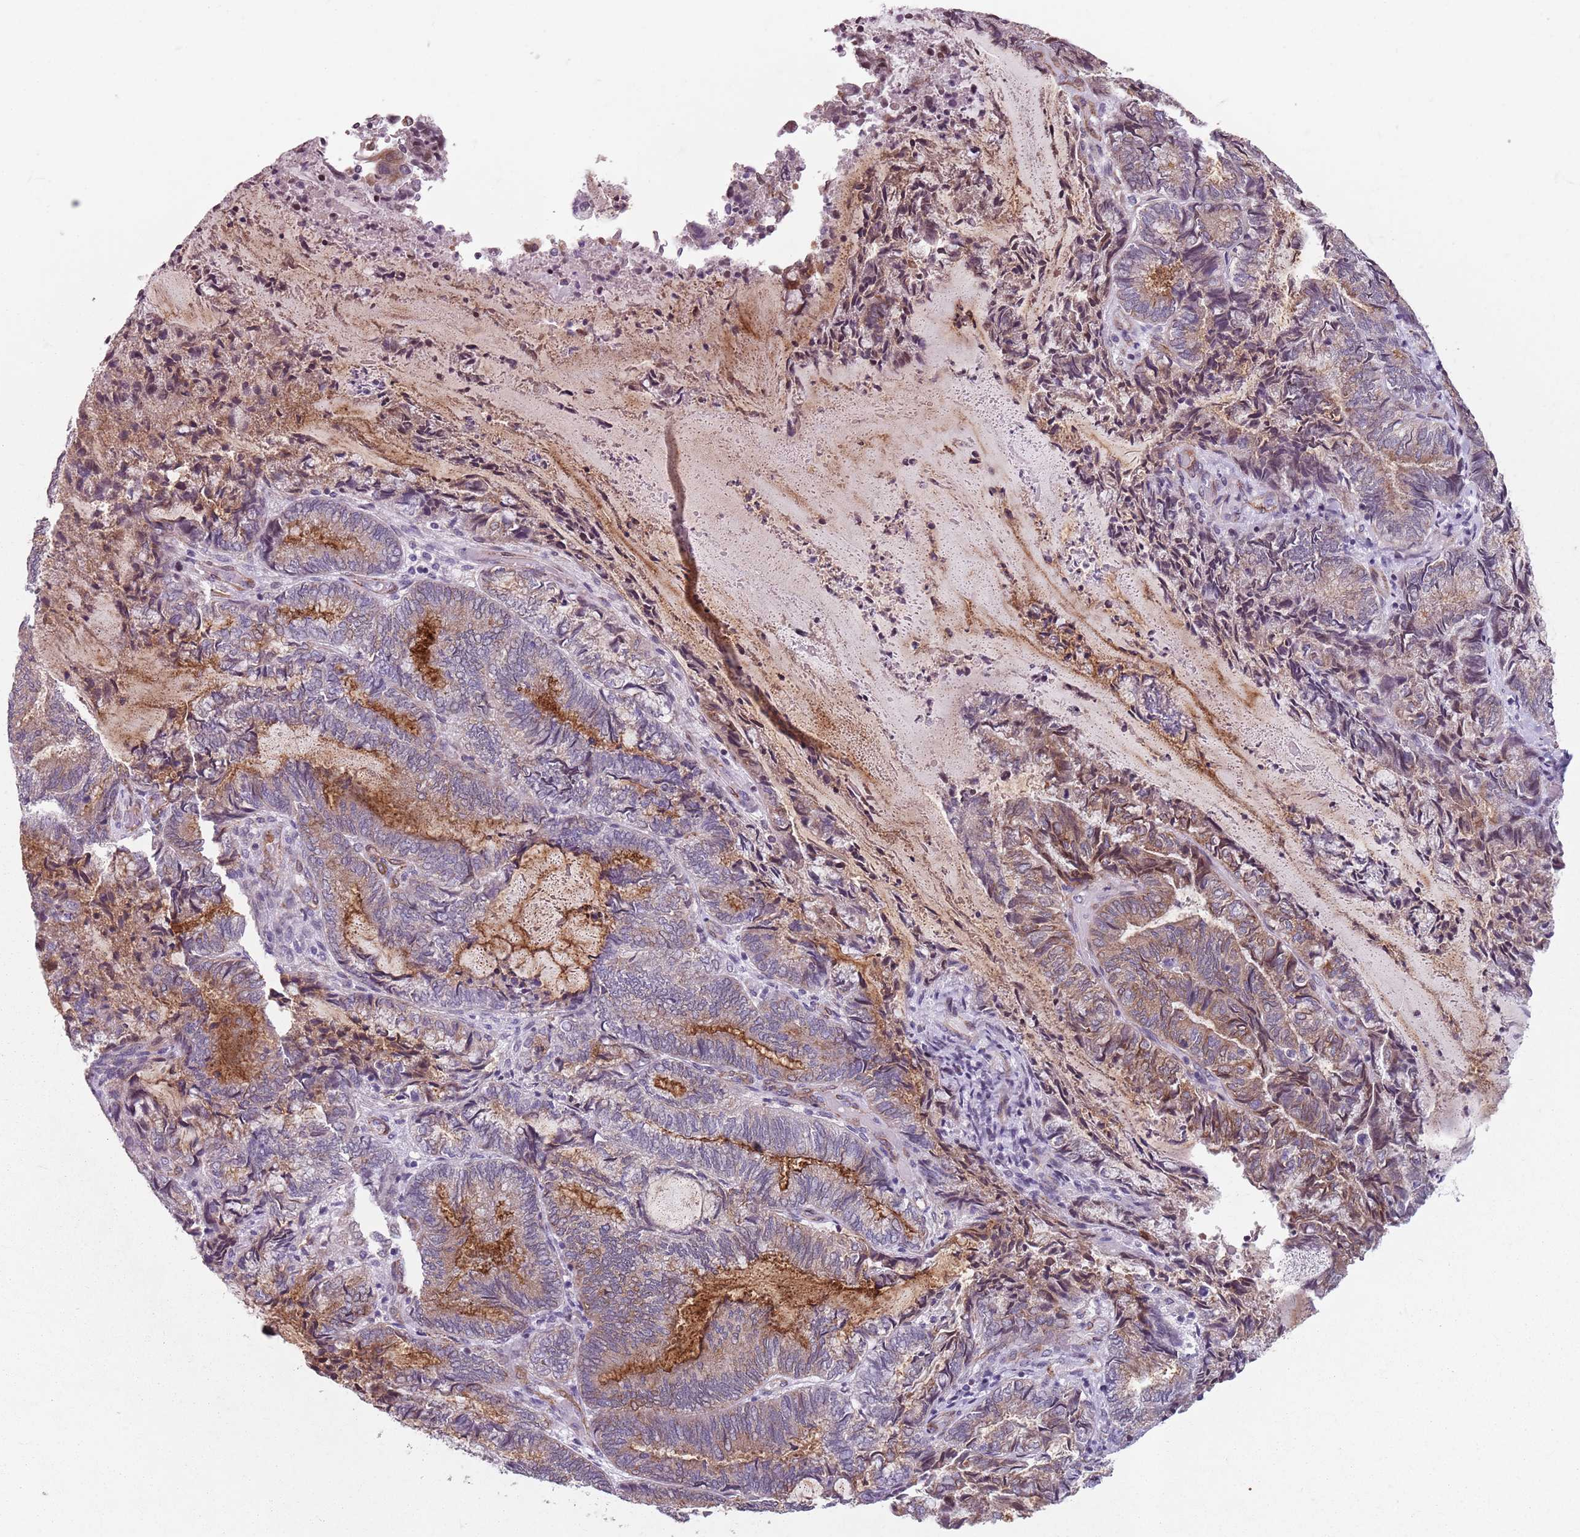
{"staining": {"intensity": "weak", "quantity": "25%-75%", "location": "cytoplasmic/membranous"}, "tissue": "endometrial cancer", "cell_type": "Tumor cells", "image_type": "cancer", "snomed": [{"axis": "morphology", "description": "Adenocarcinoma, NOS"}, {"axis": "topography", "description": "Endometrium"}], "caption": "The photomicrograph displays staining of endometrial cancer, revealing weak cytoplasmic/membranous protein positivity (brown color) within tumor cells.", "gene": "TMC4", "patient": {"sex": "female", "age": 80}}